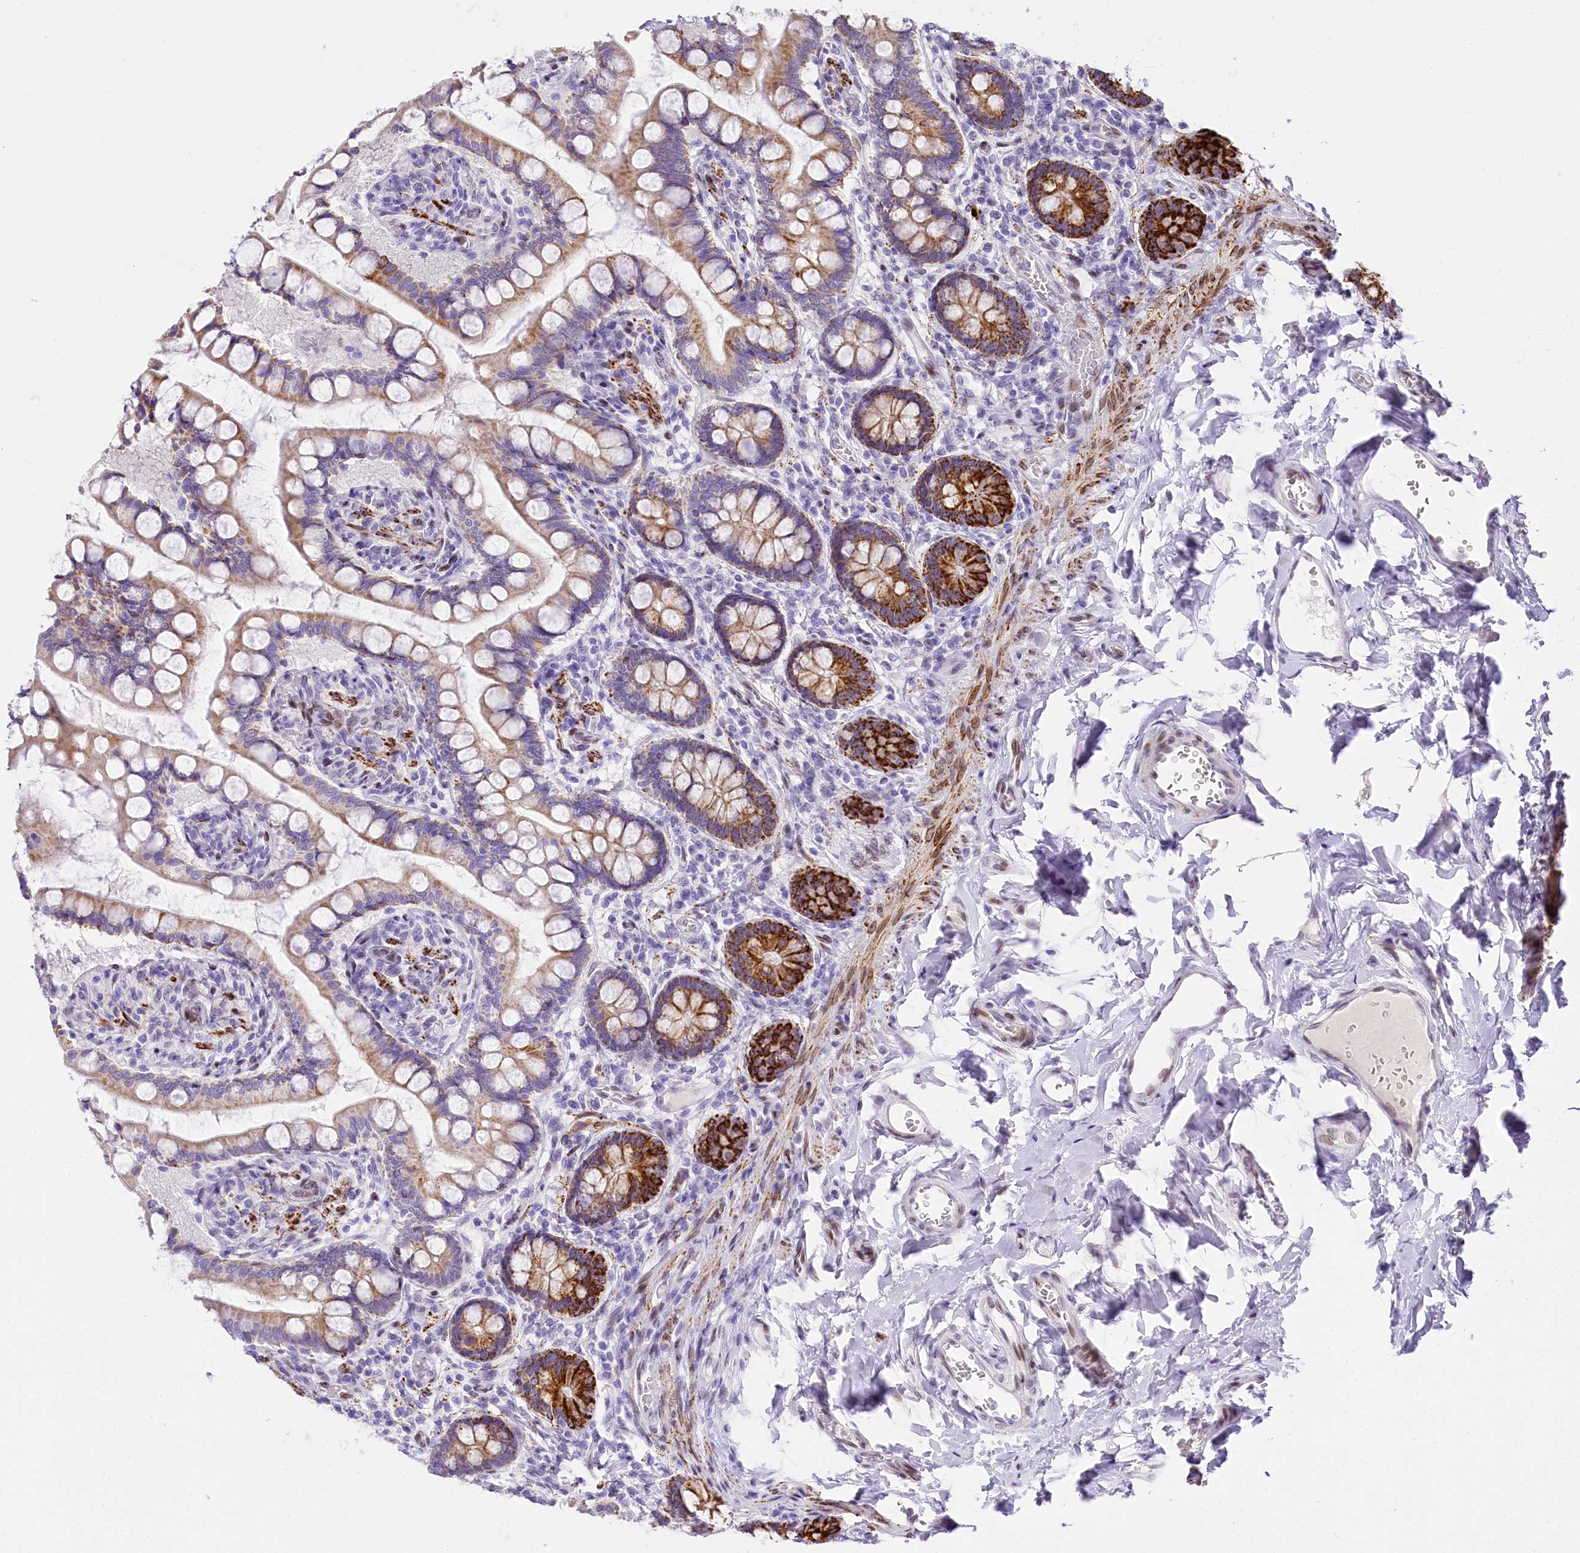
{"staining": {"intensity": "strong", "quantity": "<25%", "location": "cytoplasmic/membranous"}, "tissue": "small intestine", "cell_type": "Glandular cells", "image_type": "normal", "snomed": [{"axis": "morphology", "description": "Normal tissue, NOS"}, {"axis": "topography", "description": "Small intestine"}], "caption": "Immunohistochemistry (IHC) (DAB) staining of unremarkable small intestine demonstrates strong cytoplasmic/membranous protein expression in approximately <25% of glandular cells.", "gene": "PPIP5K2", "patient": {"sex": "male", "age": 52}}